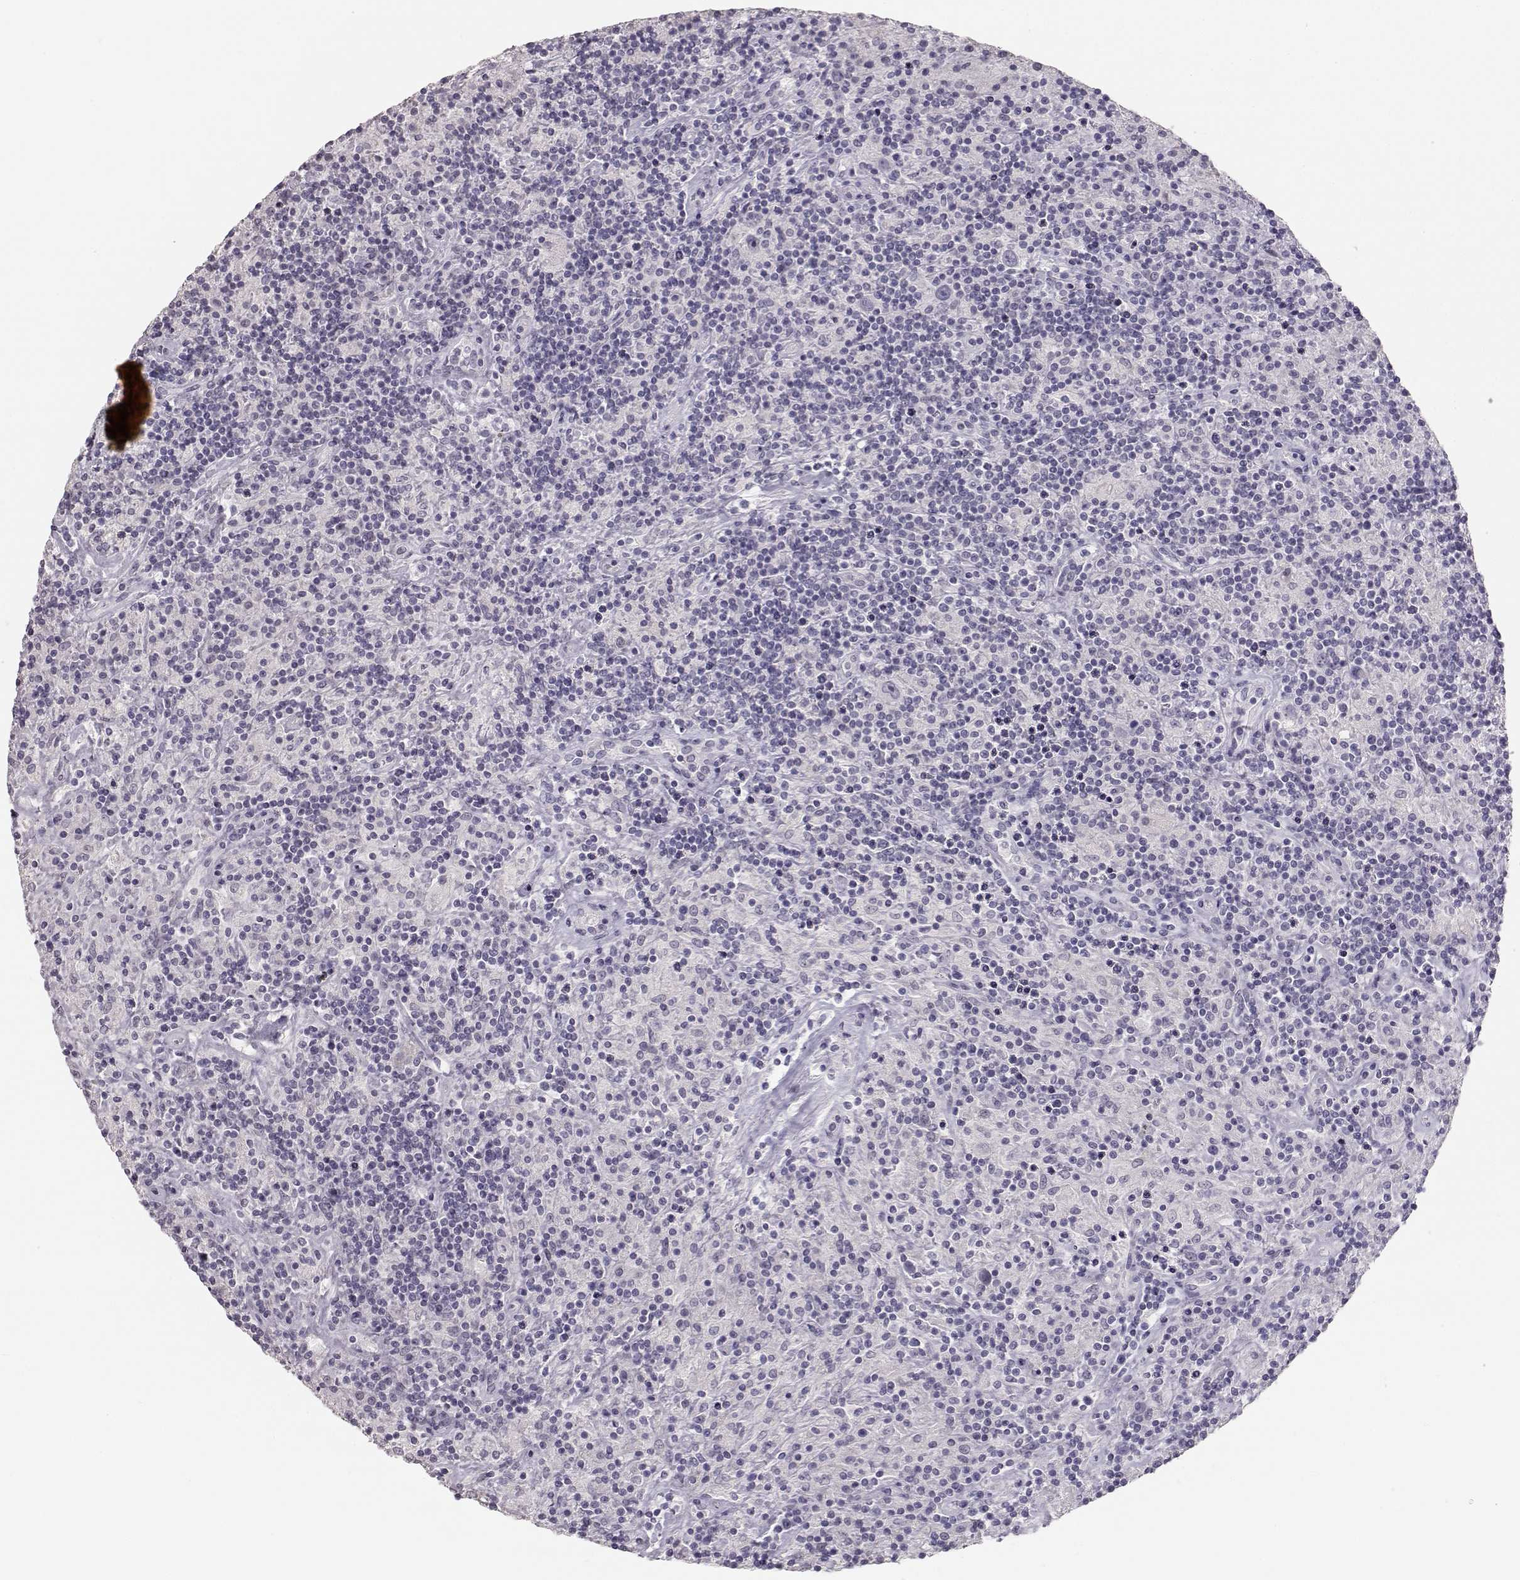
{"staining": {"intensity": "negative", "quantity": "none", "location": "none"}, "tissue": "lymphoma", "cell_type": "Tumor cells", "image_type": "cancer", "snomed": [{"axis": "morphology", "description": "Hodgkin's disease, NOS"}, {"axis": "topography", "description": "Lymph node"}], "caption": "Immunohistochemical staining of Hodgkin's disease displays no significant expression in tumor cells.", "gene": "TKTL1", "patient": {"sex": "male", "age": 70}}